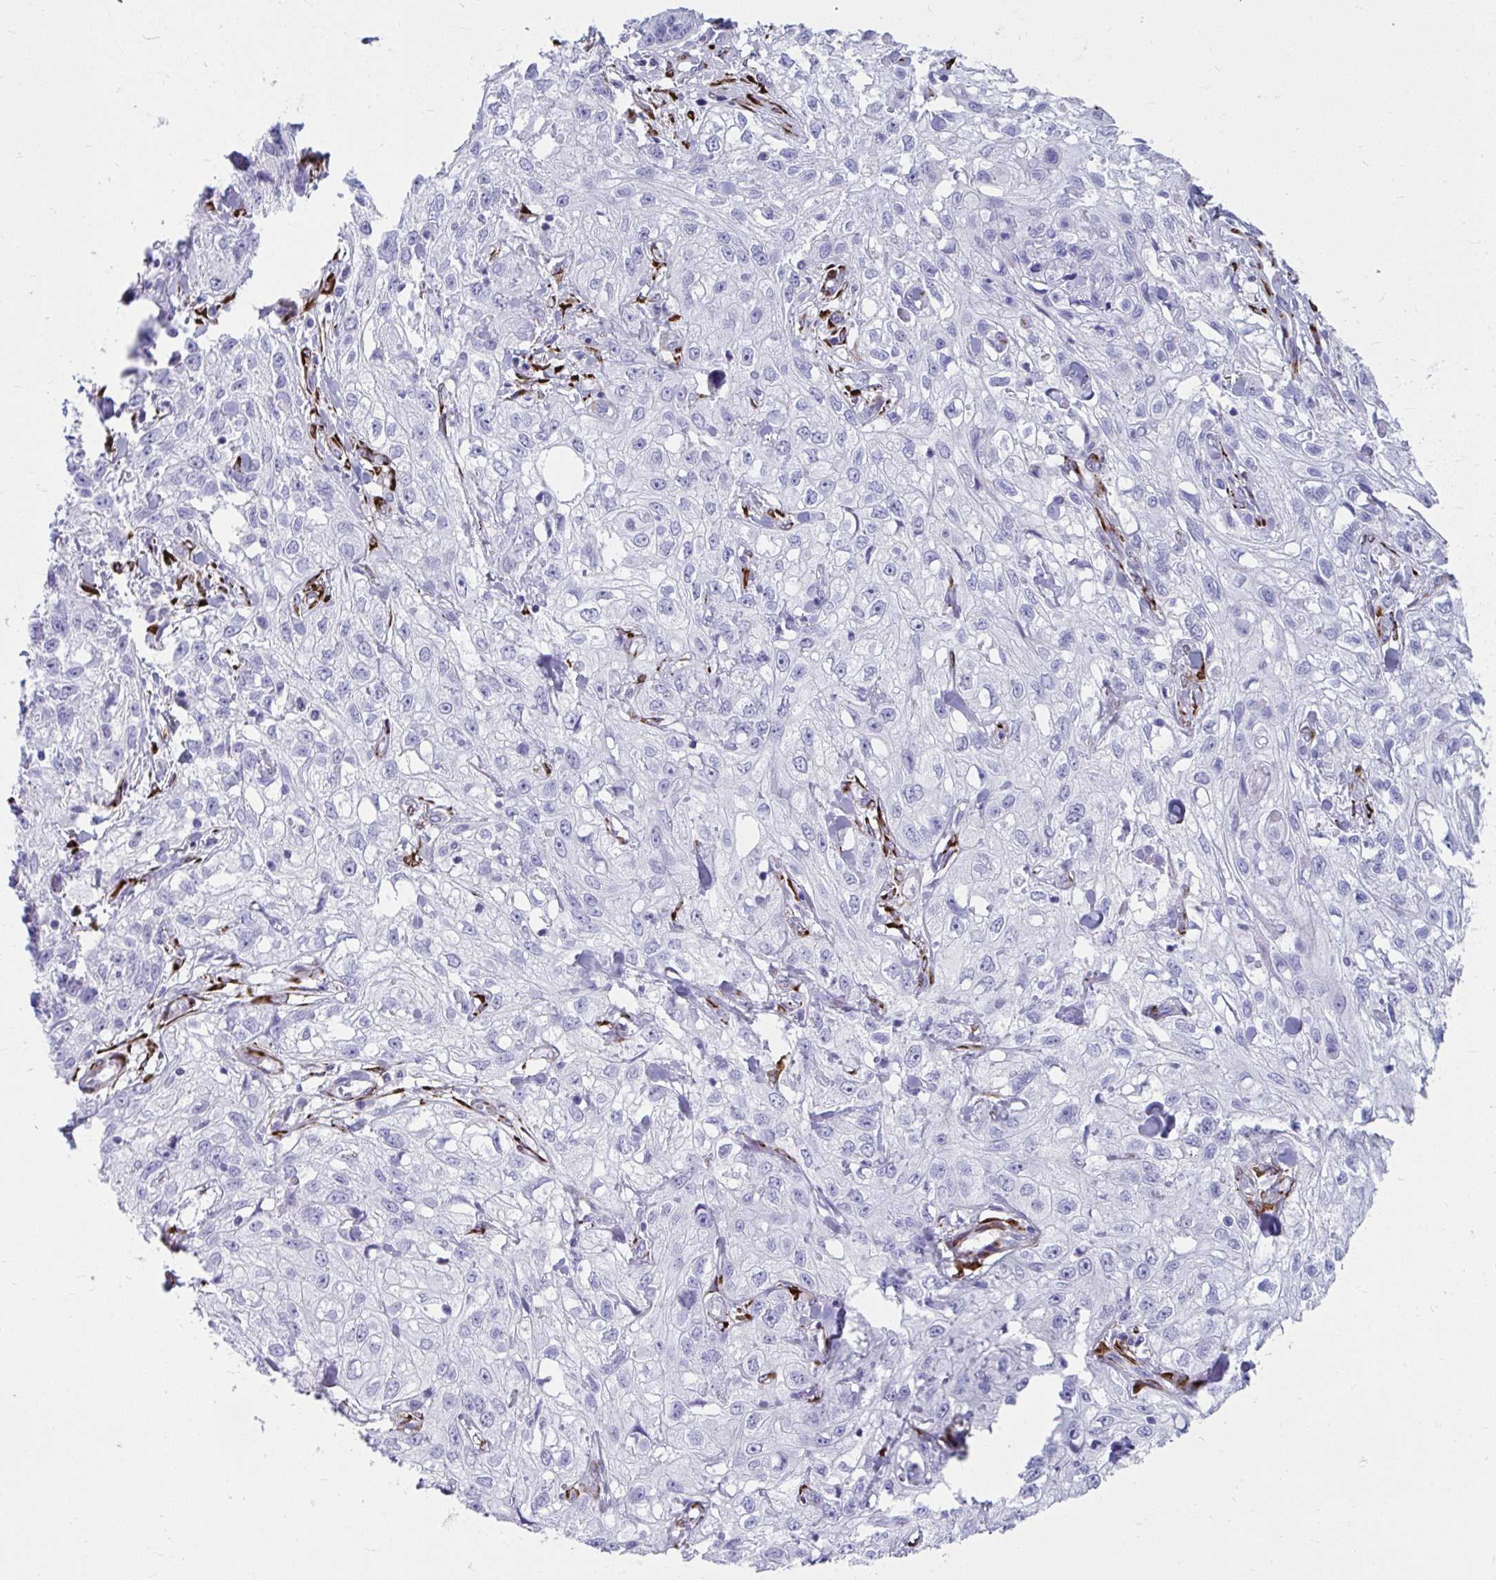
{"staining": {"intensity": "negative", "quantity": "none", "location": "none"}, "tissue": "skin cancer", "cell_type": "Tumor cells", "image_type": "cancer", "snomed": [{"axis": "morphology", "description": "Squamous cell carcinoma, NOS"}, {"axis": "topography", "description": "Skin"}, {"axis": "topography", "description": "Vulva"}], "caption": "High power microscopy photomicrograph of an immunohistochemistry photomicrograph of squamous cell carcinoma (skin), revealing no significant positivity in tumor cells.", "gene": "GRXCR2", "patient": {"sex": "female", "age": 86}}